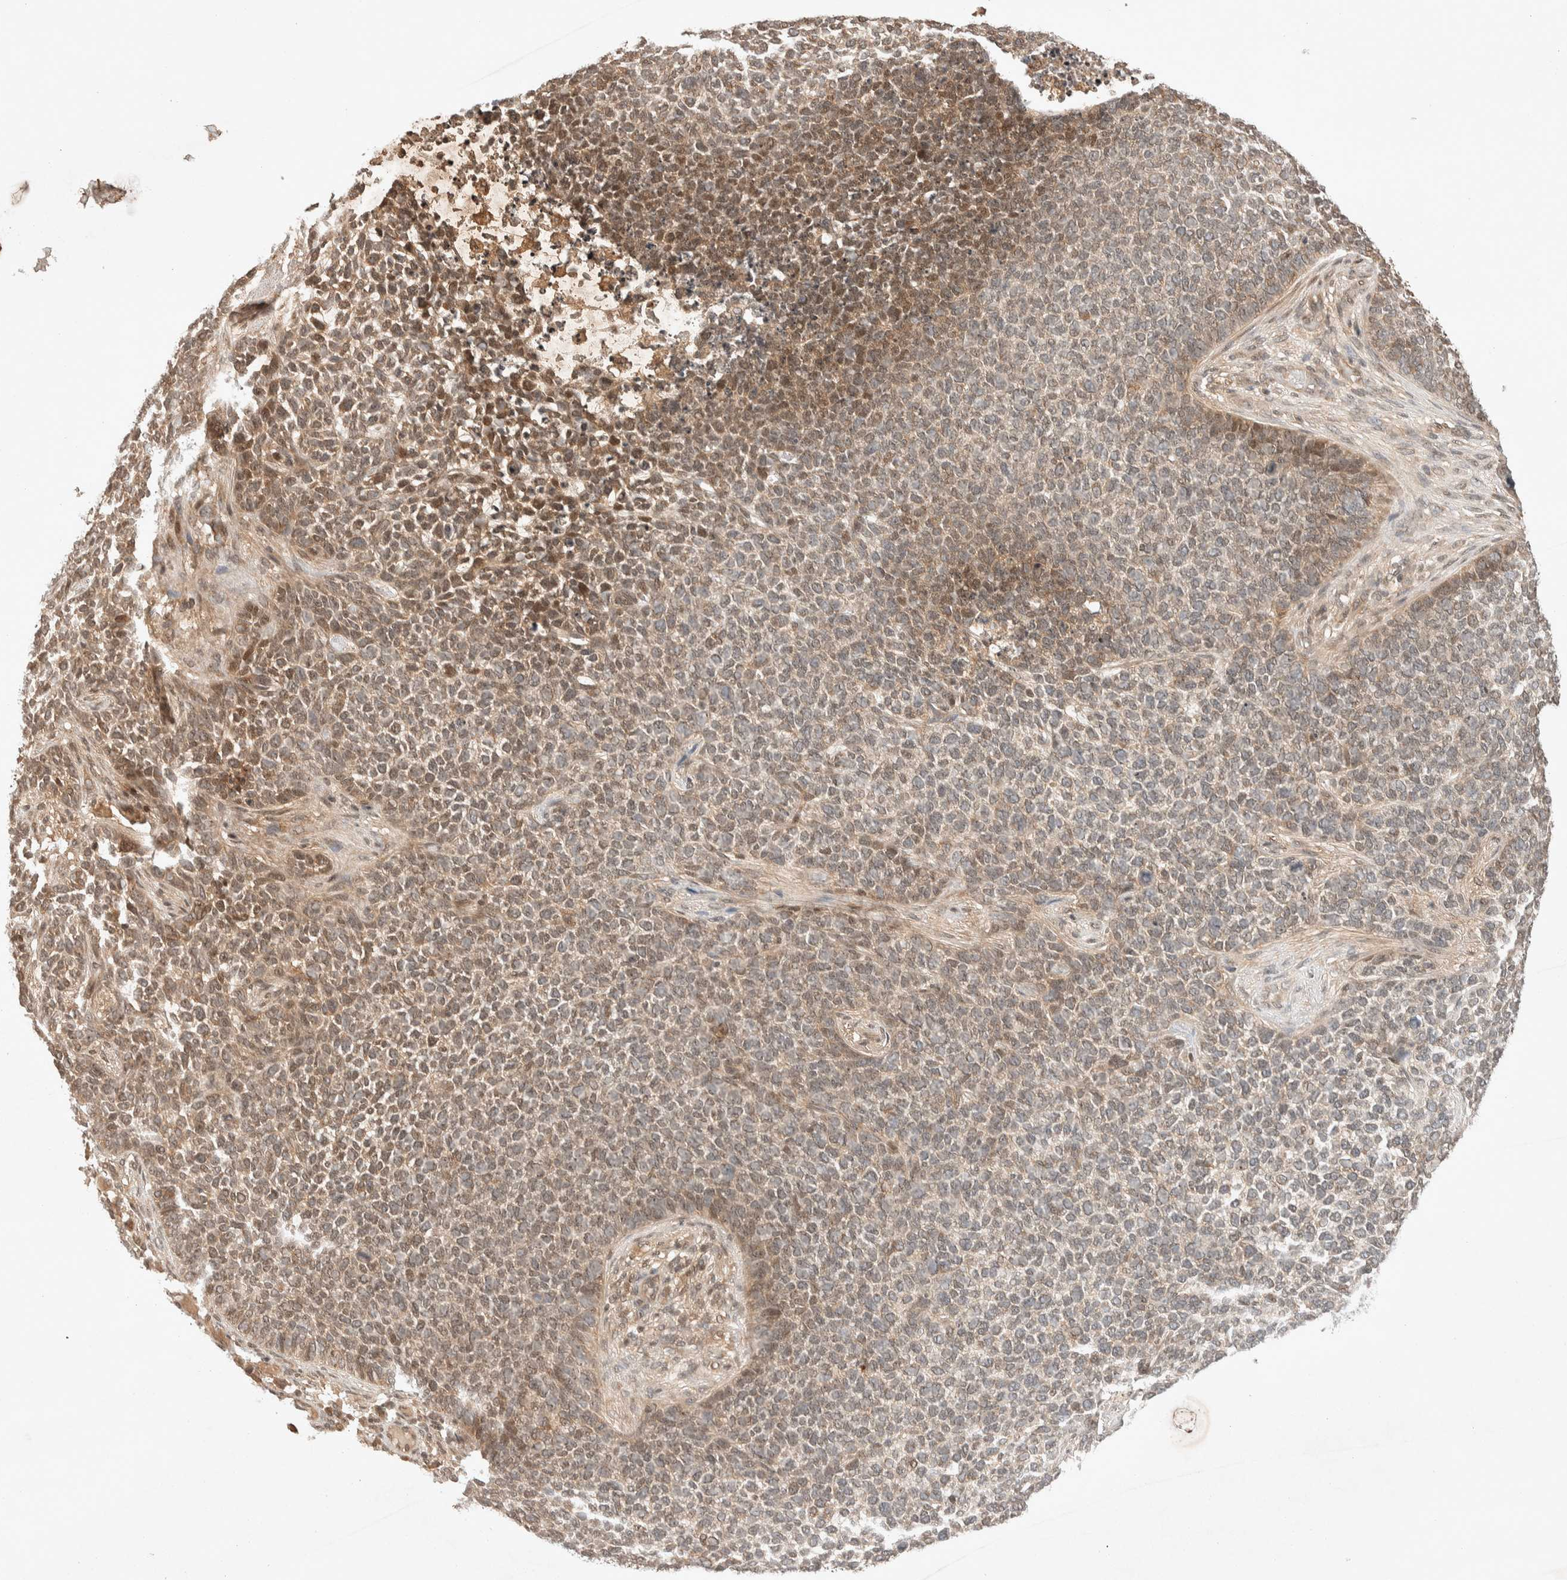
{"staining": {"intensity": "weak", "quantity": ">75%", "location": "nuclear"}, "tissue": "skin cancer", "cell_type": "Tumor cells", "image_type": "cancer", "snomed": [{"axis": "morphology", "description": "Basal cell carcinoma"}, {"axis": "topography", "description": "Skin"}], "caption": "A brown stain highlights weak nuclear expression of a protein in skin cancer tumor cells.", "gene": "THRA", "patient": {"sex": "female", "age": 84}}